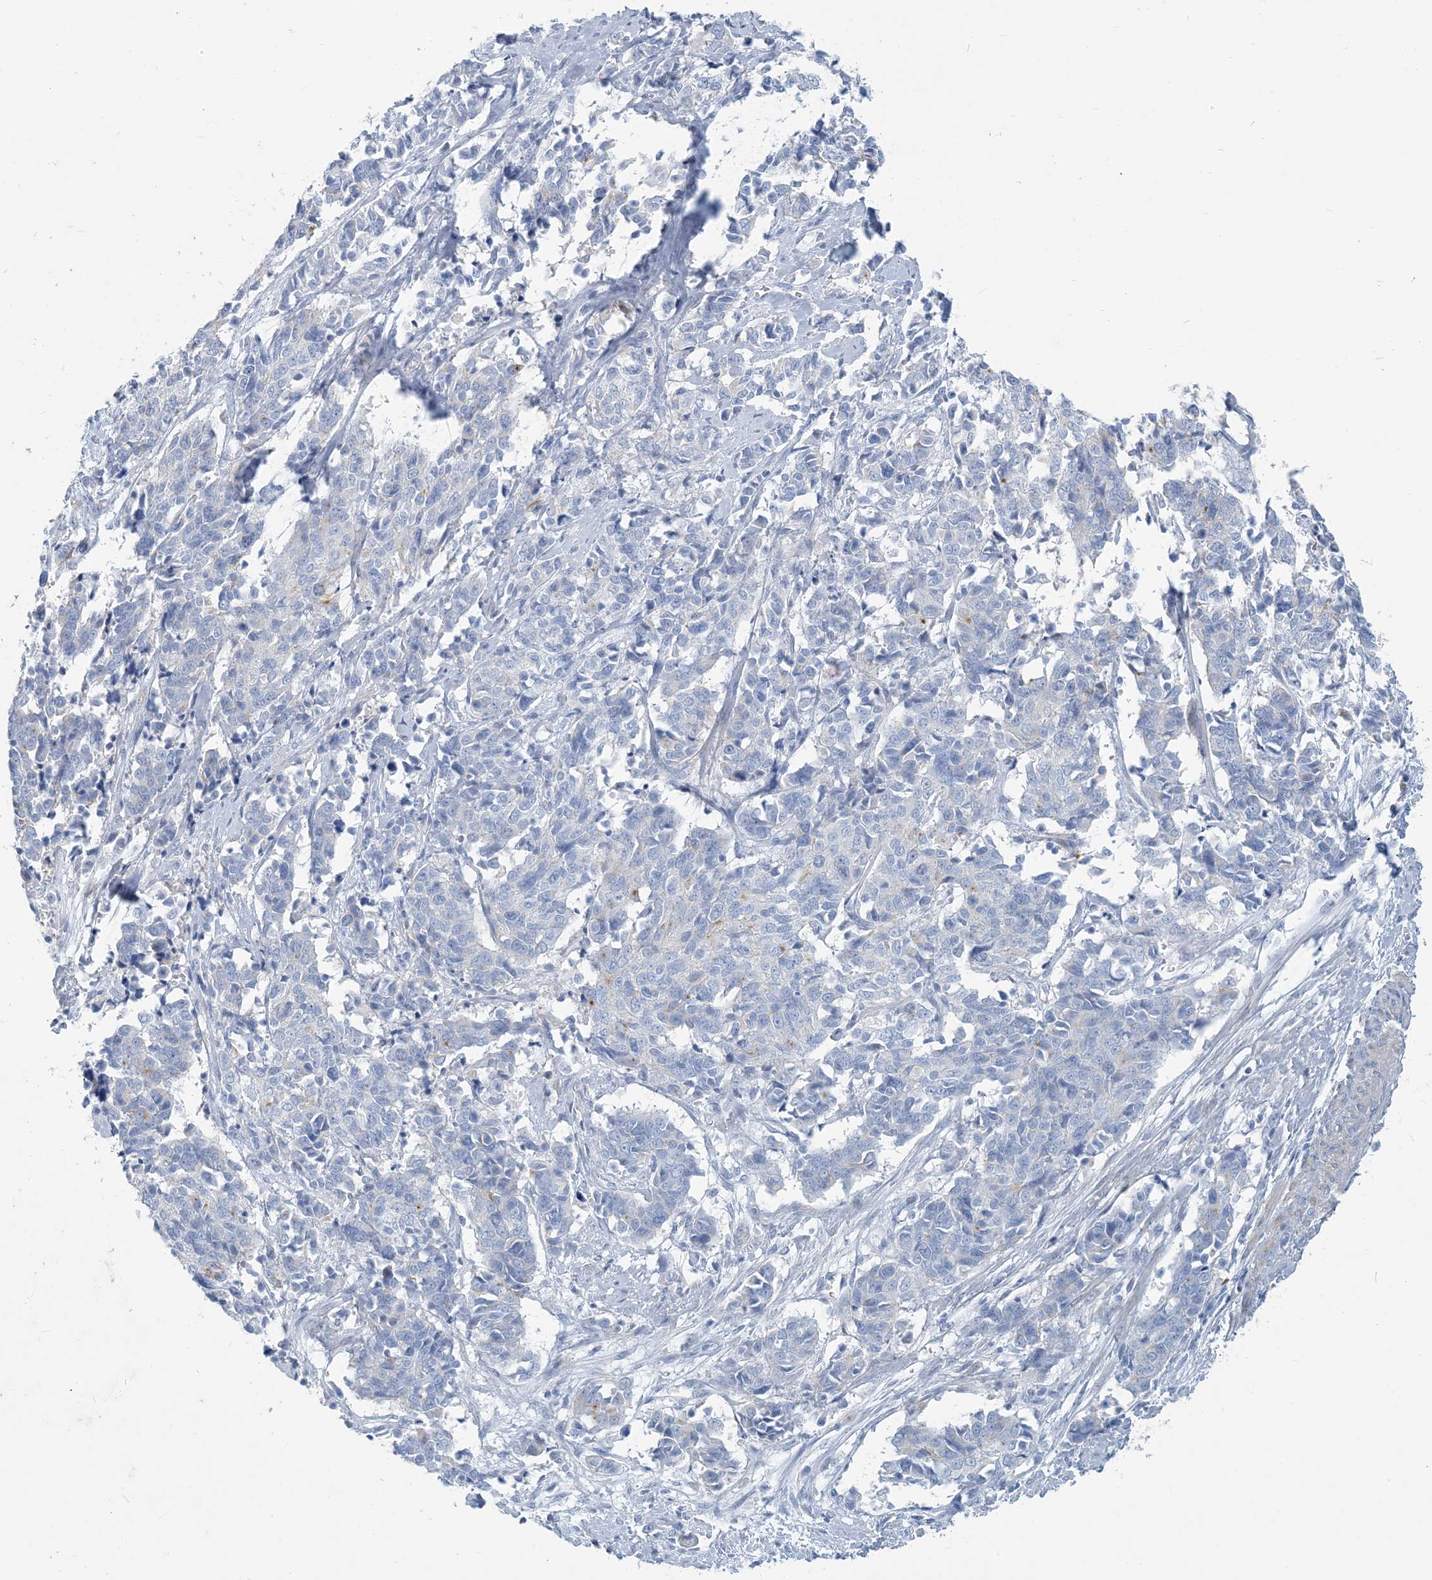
{"staining": {"intensity": "negative", "quantity": "none", "location": "none"}, "tissue": "cervical cancer", "cell_type": "Tumor cells", "image_type": "cancer", "snomed": [{"axis": "morphology", "description": "Normal tissue, NOS"}, {"axis": "morphology", "description": "Squamous cell carcinoma, NOS"}, {"axis": "topography", "description": "Cervix"}], "caption": "Tumor cells are negative for brown protein staining in cervical squamous cell carcinoma.", "gene": "MOXD1", "patient": {"sex": "female", "age": 35}}